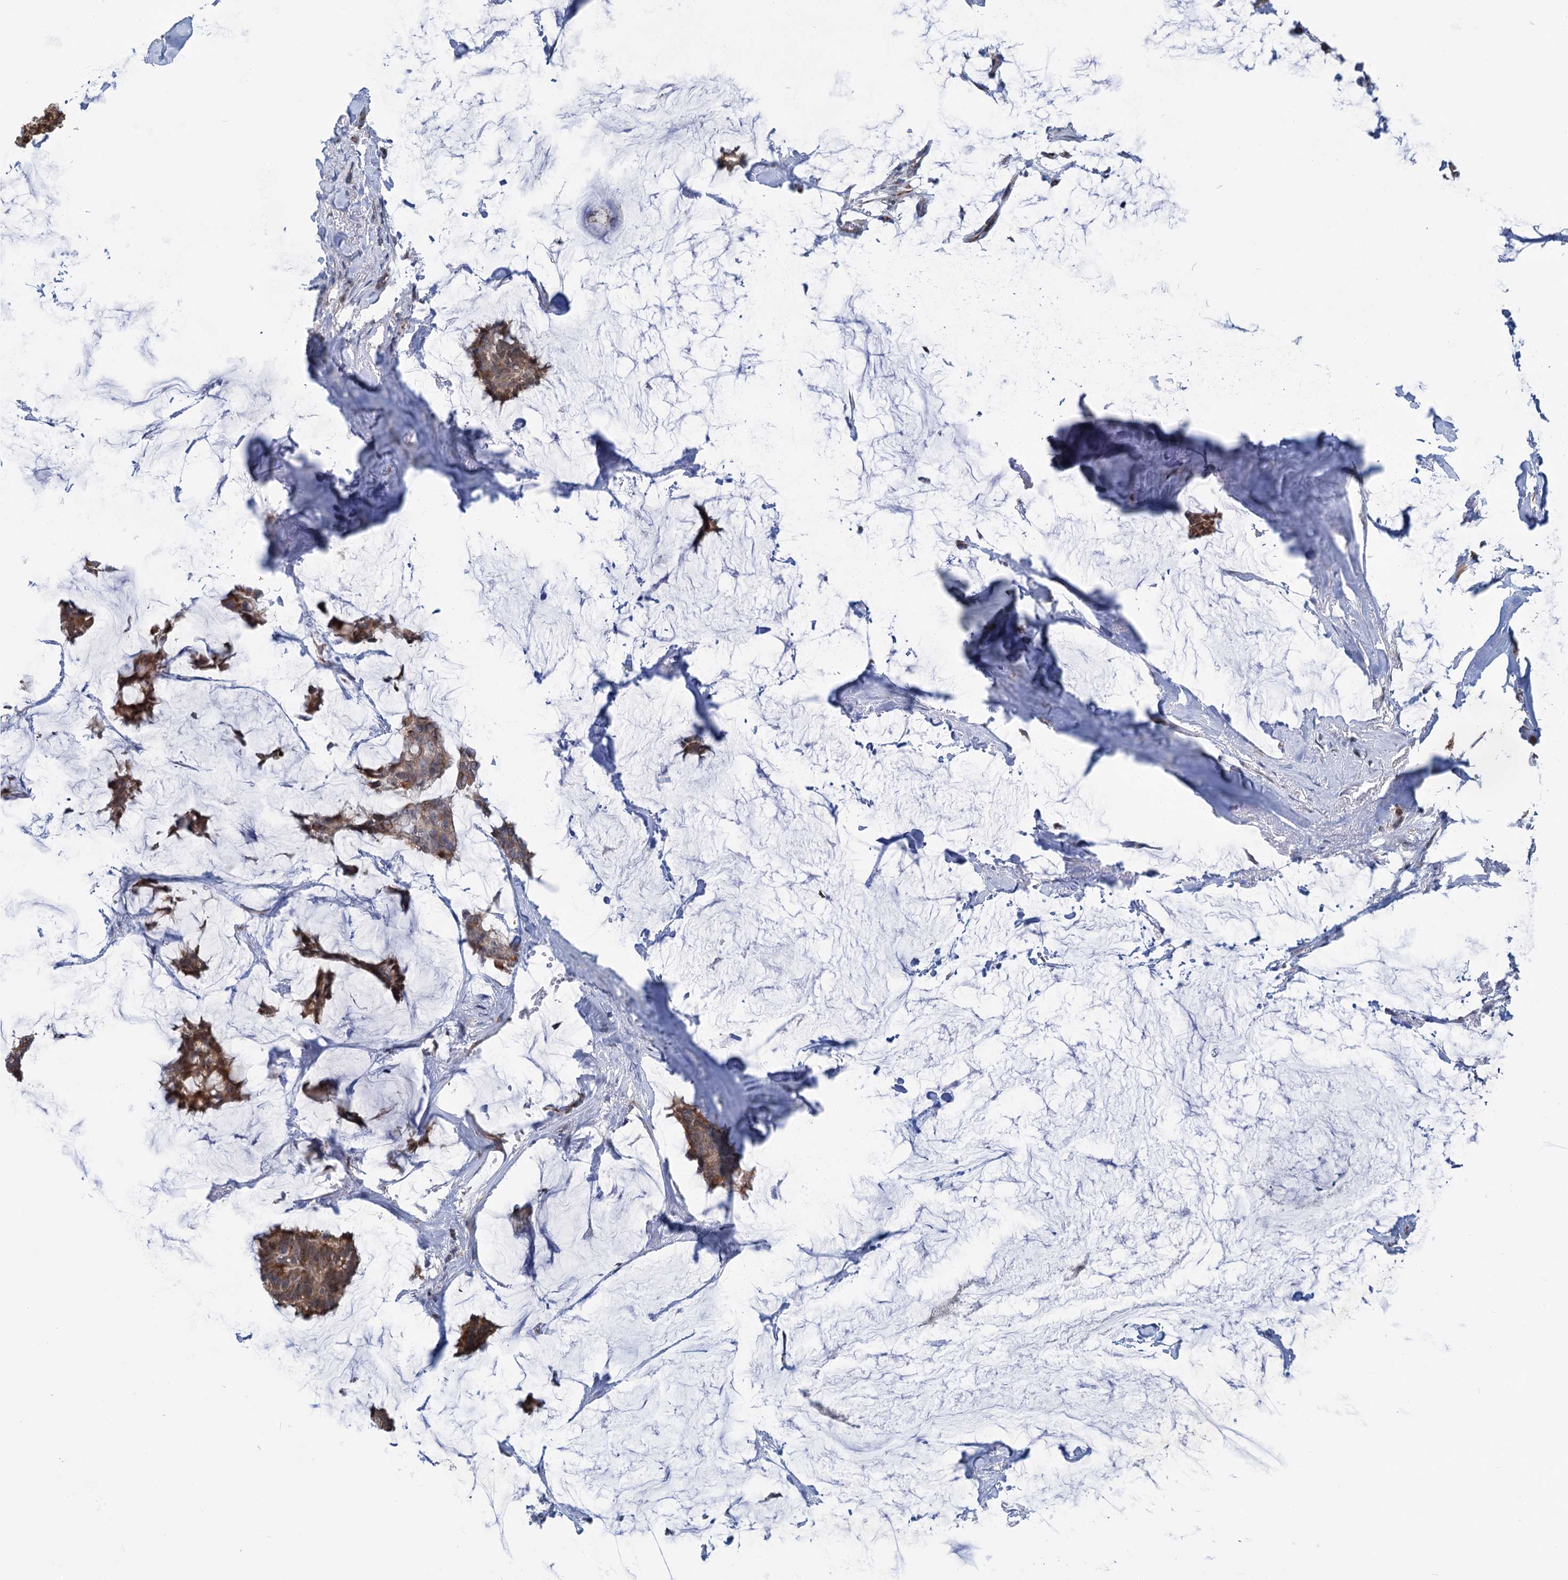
{"staining": {"intensity": "moderate", "quantity": ">75%", "location": "cytoplasmic/membranous"}, "tissue": "breast cancer", "cell_type": "Tumor cells", "image_type": "cancer", "snomed": [{"axis": "morphology", "description": "Duct carcinoma"}, {"axis": "topography", "description": "Breast"}], "caption": "An immunohistochemistry micrograph of tumor tissue is shown. Protein staining in brown shows moderate cytoplasmic/membranous positivity in breast cancer (infiltrating ductal carcinoma) within tumor cells. (DAB IHC with brightfield microscopy, high magnification).", "gene": "ELP4", "patient": {"sex": "female", "age": 93}}